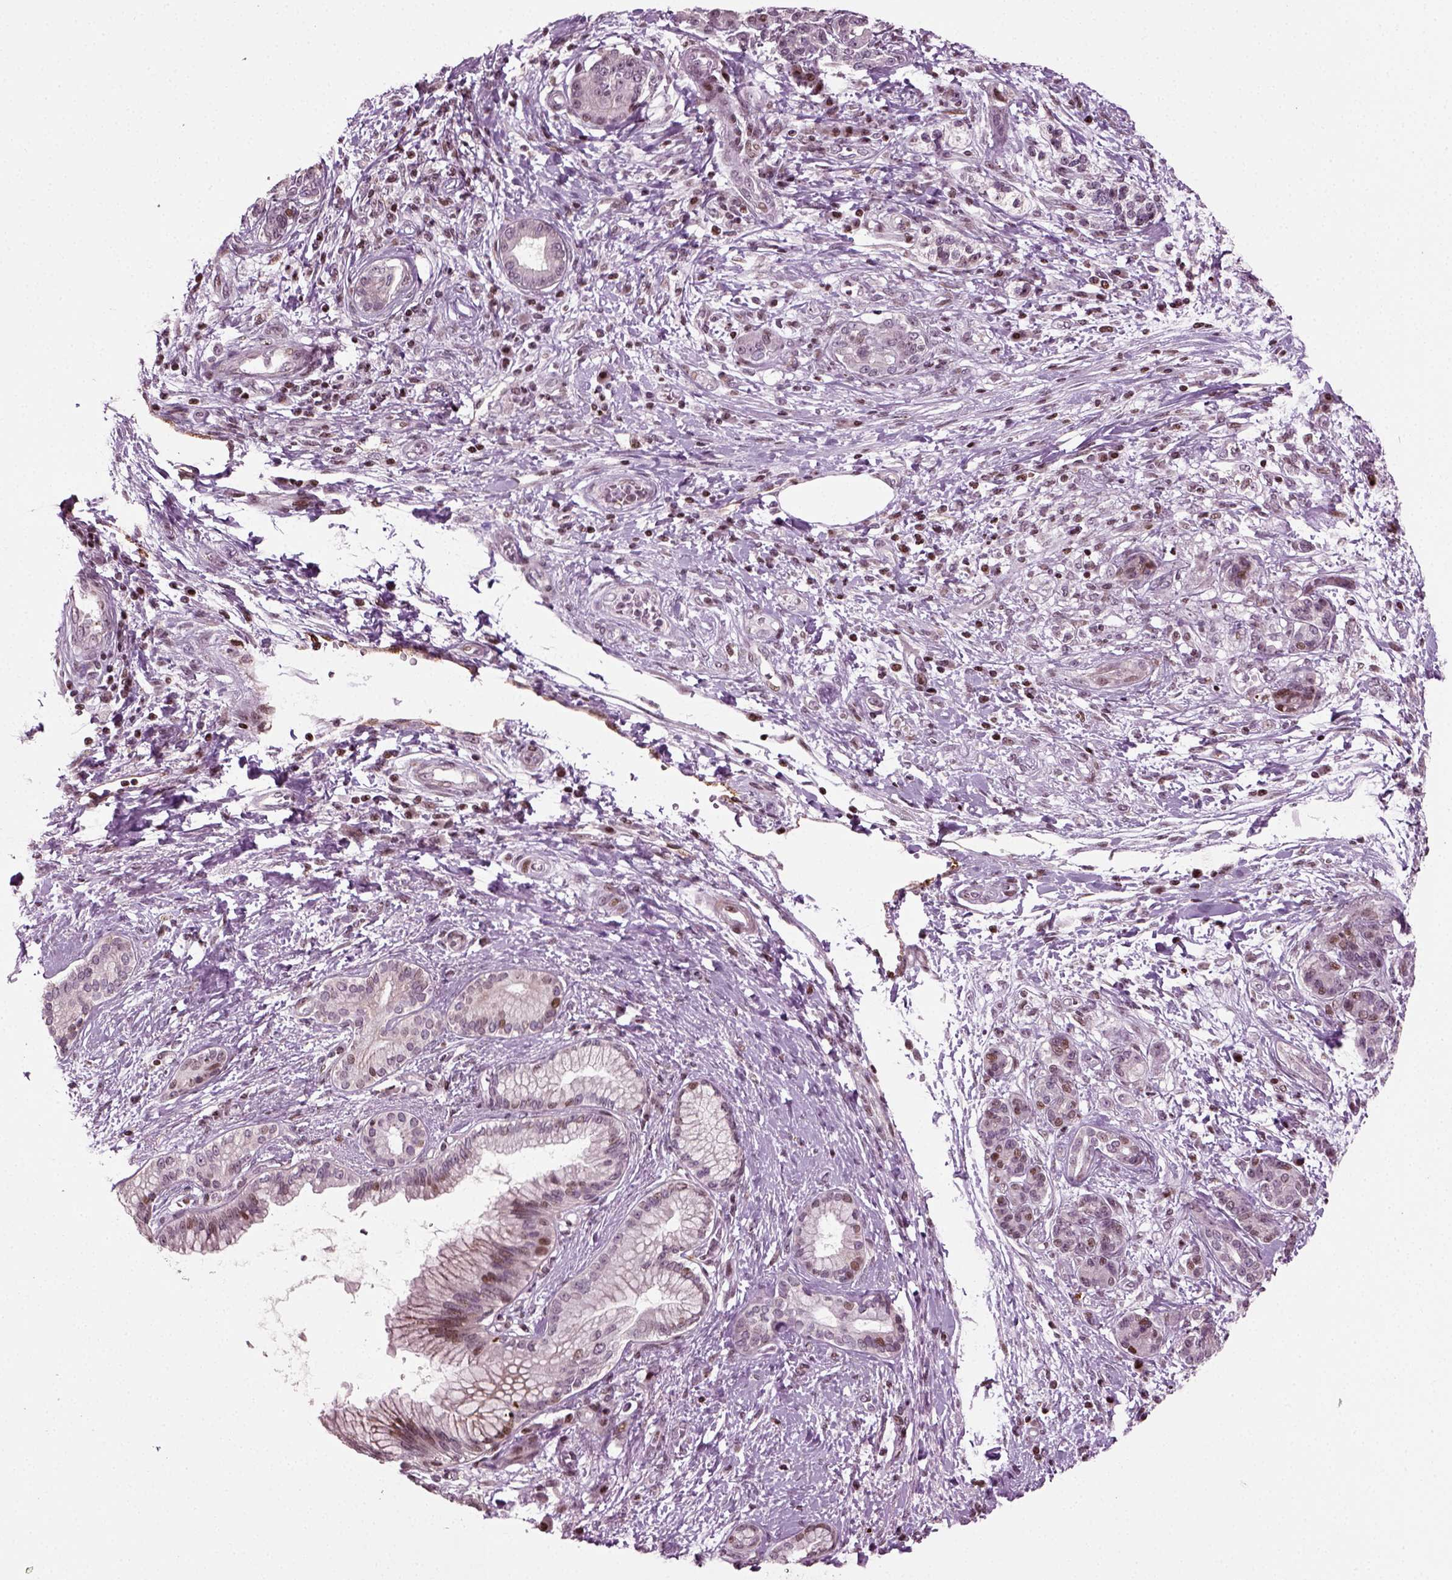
{"staining": {"intensity": "moderate", "quantity": "<25%", "location": "nuclear"}, "tissue": "pancreatic cancer", "cell_type": "Tumor cells", "image_type": "cancer", "snomed": [{"axis": "morphology", "description": "Adenocarcinoma, NOS"}, {"axis": "topography", "description": "Pancreas"}], "caption": "Protein analysis of pancreatic adenocarcinoma tissue exhibits moderate nuclear positivity in about <25% of tumor cells.", "gene": "HEYL", "patient": {"sex": "female", "age": 73}}